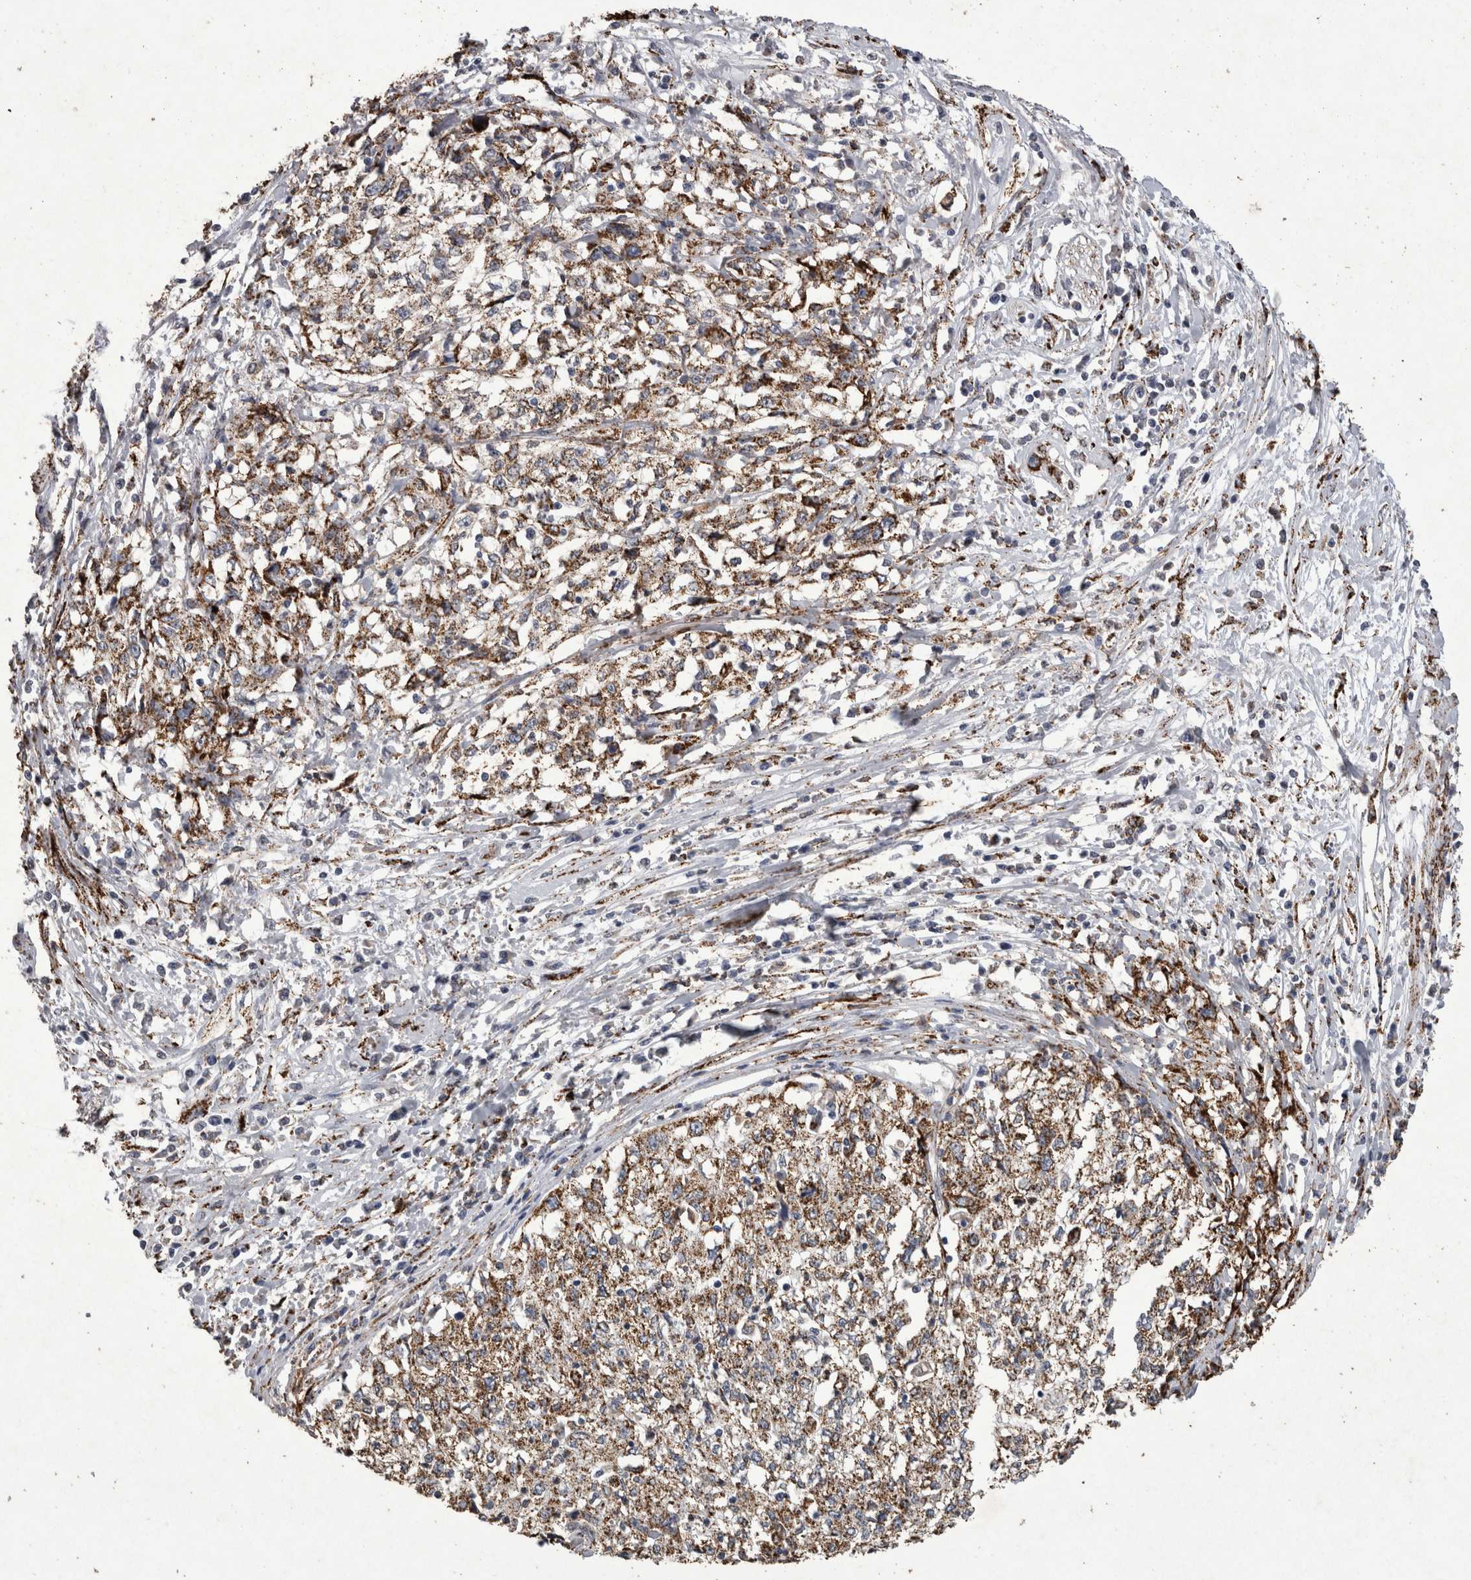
{"staining": {"intensity": "moderate", "quantity": ">75%", "location": "cytoplasmic/membranous"}, "tissue": "cervical cancer", "cell_type": "Tumor cells", "image_type": "cancer", "snomed": [{"axis": "morphology", "description": "Squamous cell carcinoma, NOS"}, {"axis": "topography", "description": "Cervix"}], "caption": "DAB immunohistochemical staining of human cervical cancer shows moderate cytoplasmic/membranous protein expression in about >75% of tumor cells.", "gene": "DKK3", "patient": {"sex": "female", "age": 57}}